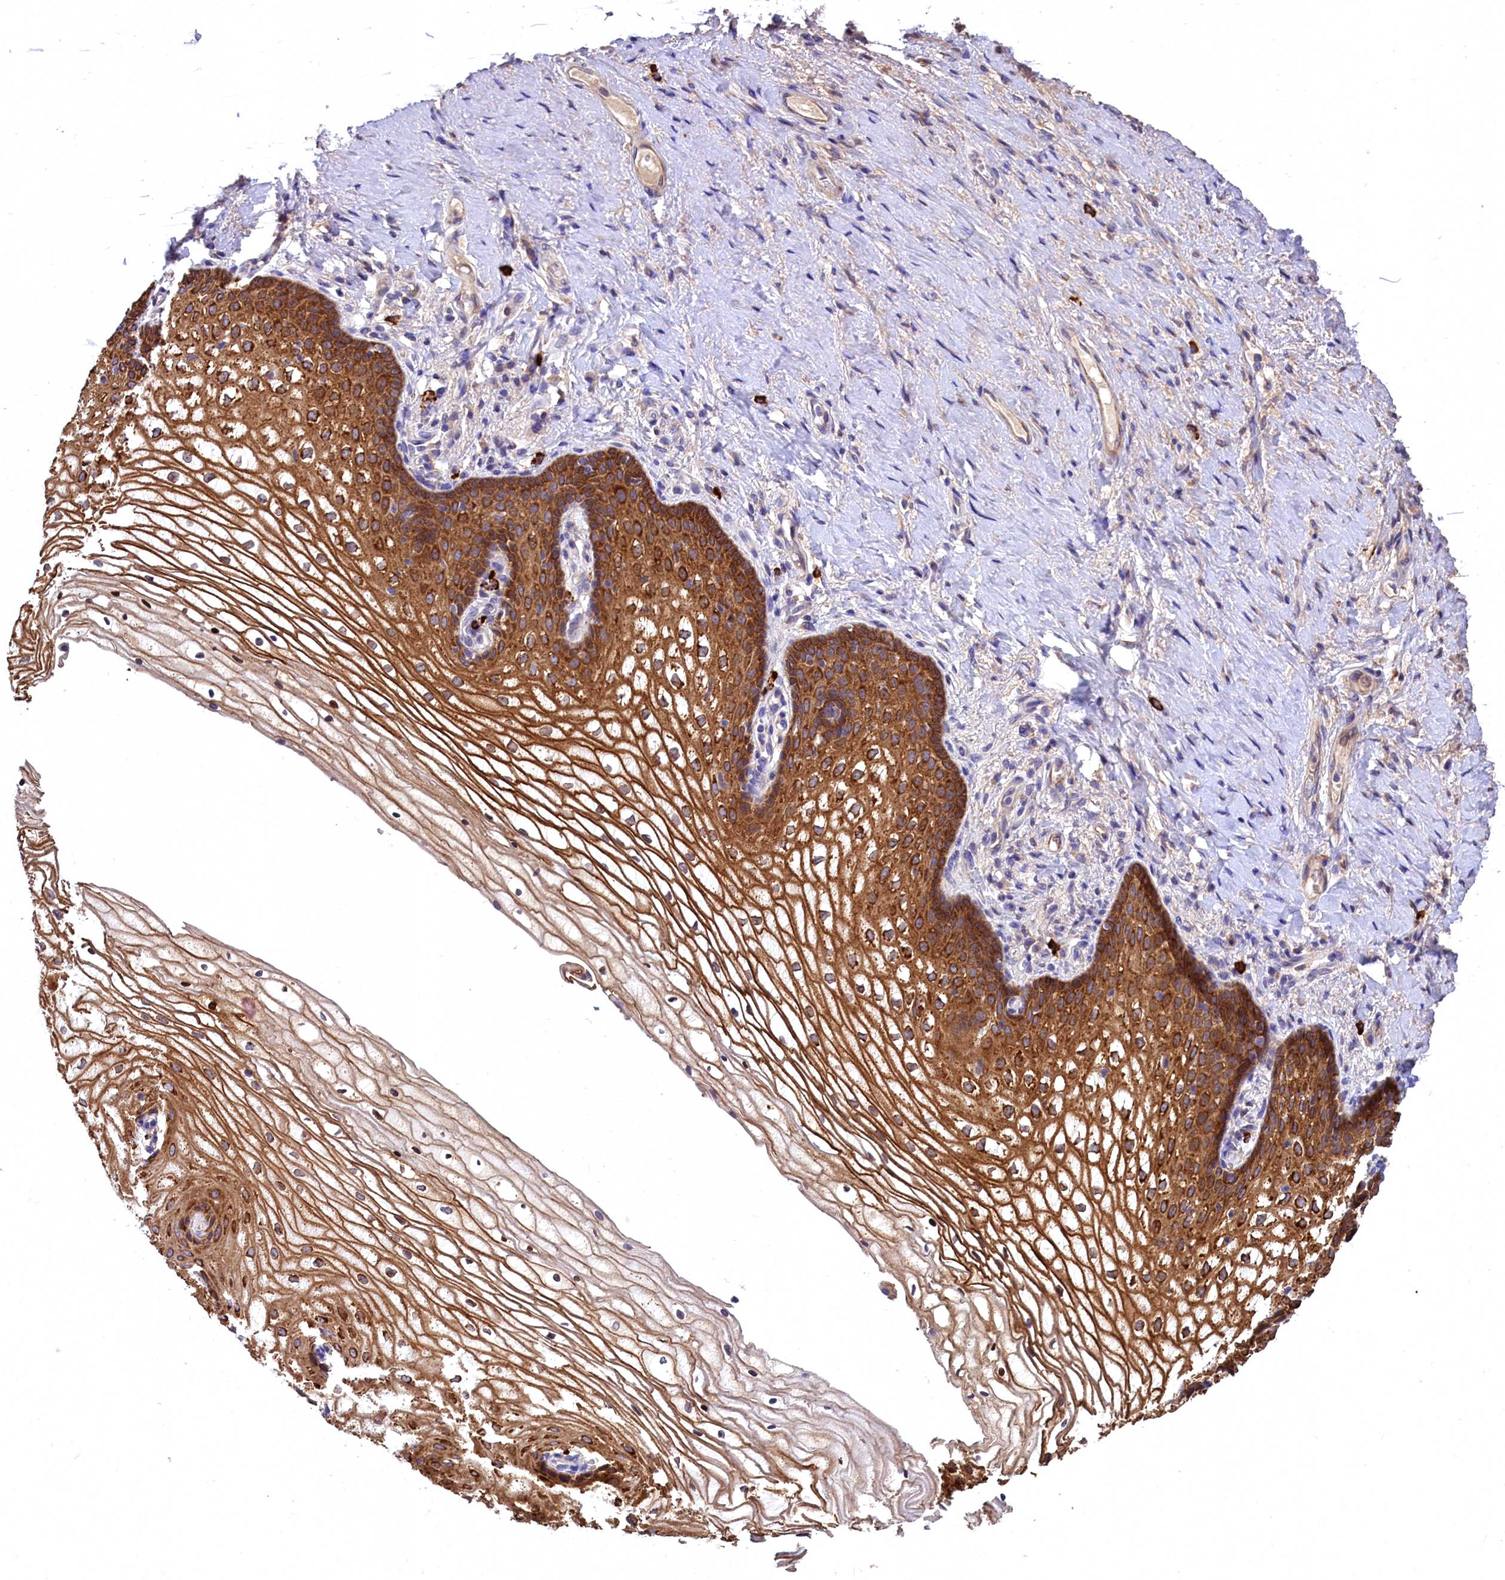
{"staining": {"intensity": "strong", "quantity": ">75%", "location": "cytoplasmic/membranous"}, "tissue": "vagina", "cell_type": "Squamous epithelial cells", "image_type": "normal", "snomed": [{"axis": "morphology", "description": "Normal tissue, NOS"}, {"axis": "topography", "description": "Vagina"}], "caption": "Immunohistochemical staining of normal human vagina displays >75% levels of strong cytoplasmic/membranous protein positivity in approximately >75% of squamous epithelial cells. (IHC, brightfield microscopy, high magnification).", "gene": "EPS8L2", "patient": {"sex": "female", "age": 60}}